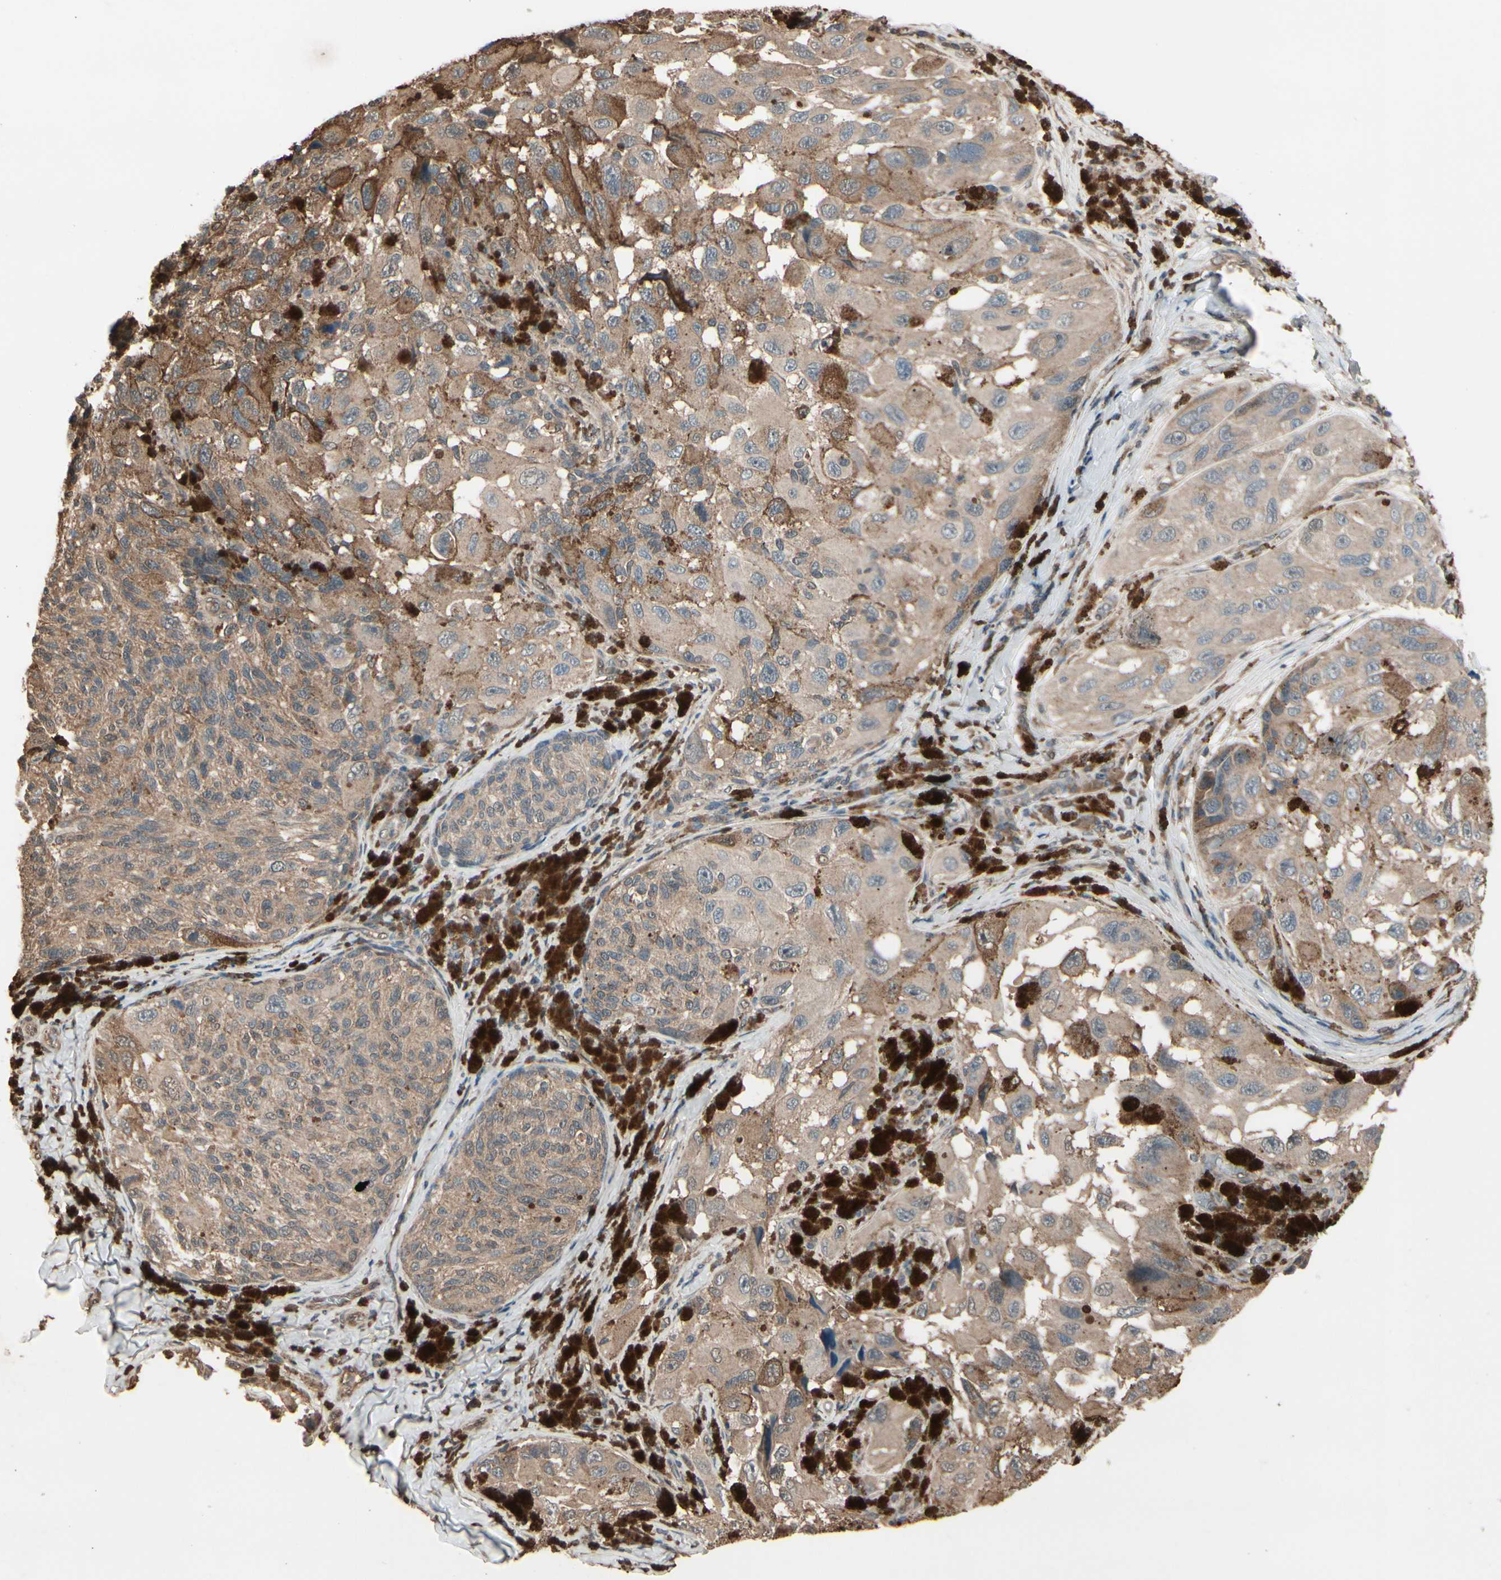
{"staining": {"intensity": "weak", "quantity": ">75%", "location": "cytoplasmic/membranous"}, "tissue": "melanoma", "cell_type": "Tumor cells", "image_type": "cancer", "snomed": [{"axis": "morphology", "description": "Malignant melanoma, NOS"}, {"axis": "topography", "description": "Skin"}], "caption": "This image reveals melanoma stained with IHC to label a protein in brown. The cytoplasmic/membranous of tumor cells show weak positivity for the protein. Nuclei are counter-stained blue.", "gene": "PNPLA7", "patient": {"sex": "female", "age": 73}}